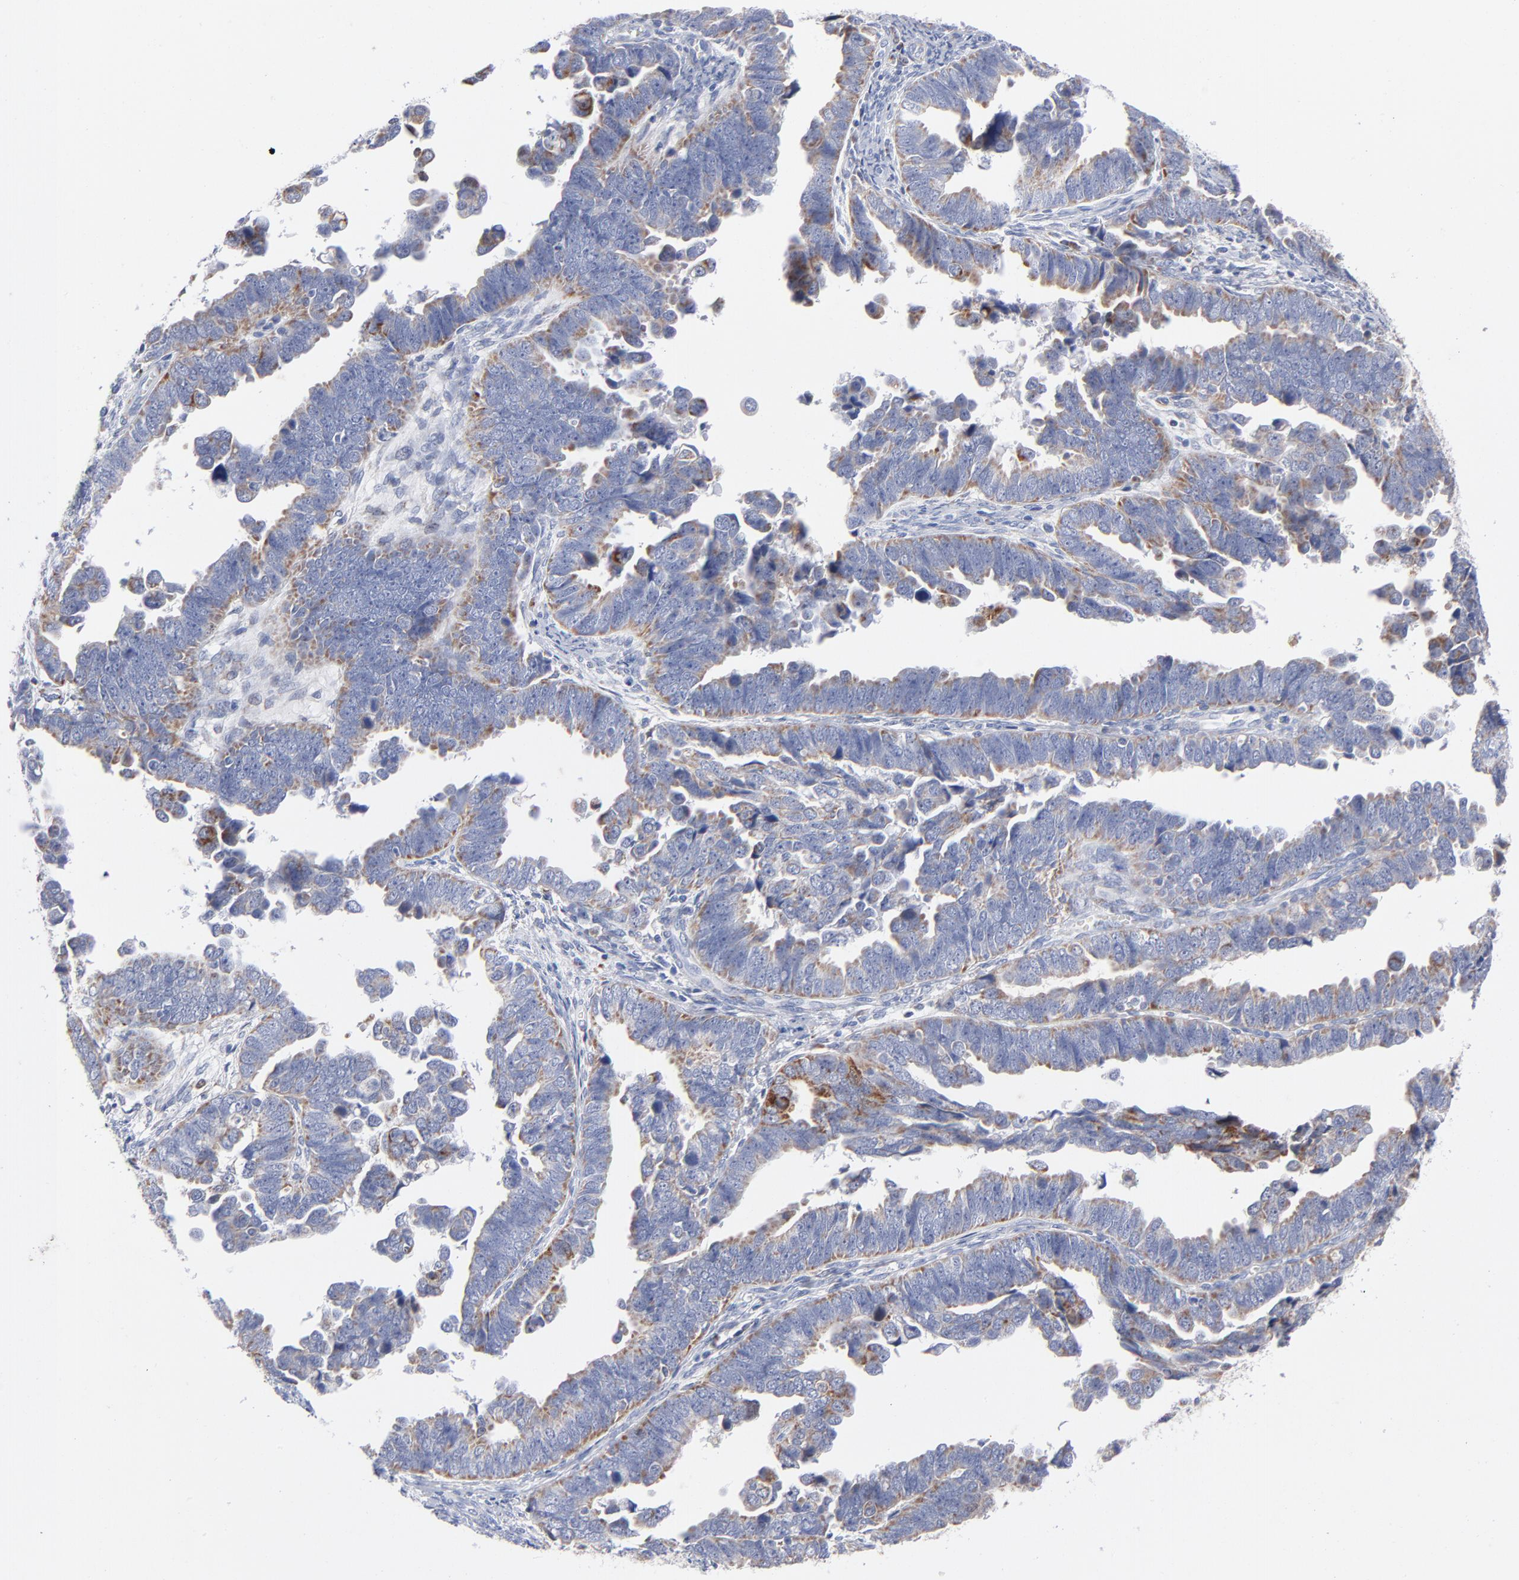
{"staining": {"intensity": "weak", "quantity": "25%-75%", "location": "cytoplasmic/membranous"}, "tissue": "endometrial cancer", "cell_type": "Tumor cells", "image_type": "cancer", "snomed": [{"axis": "morphology", "description": "Adenocarcinoma, NOS"}, {"axis": "topography", "description": "Endometrium"}], "caption": "Endometrial cancer (adenocarcinoma) was stained to show a protein in brown. There is low levels of weak cytoplasmic/membranous expression in approximately 25%-75% of tumor cells.", "gene": "CHCHD10", "patient": {"sex": "female", "age": 75}}